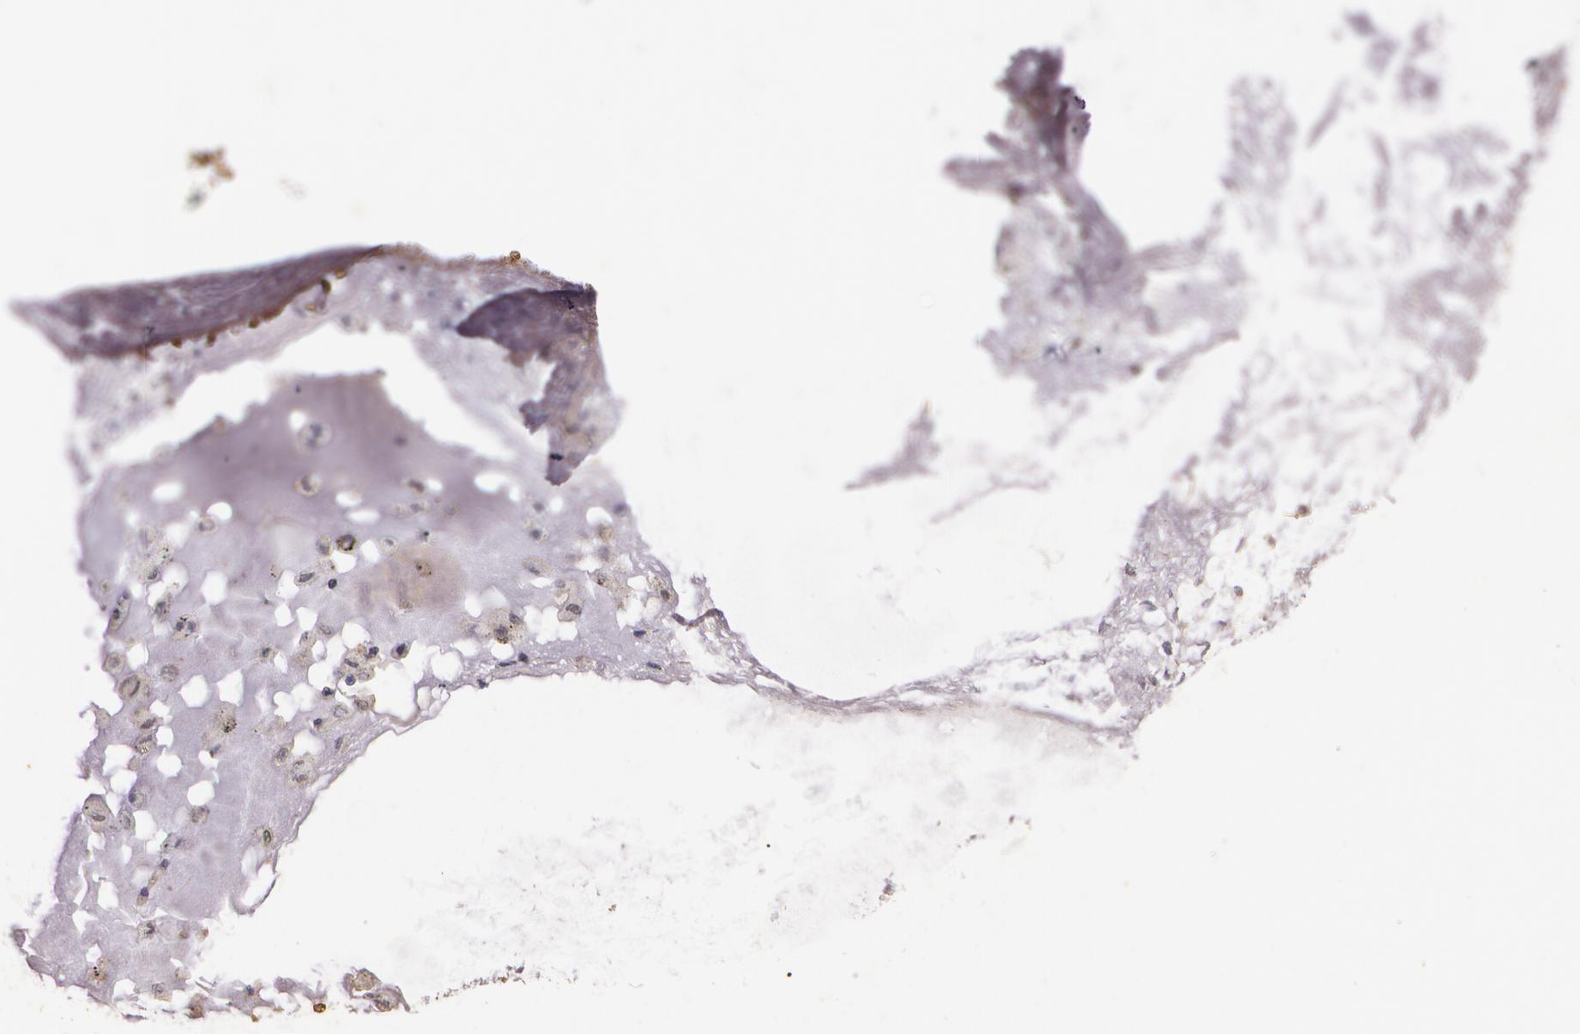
{"staining": {"intensity": "negative", "quantity": "none", "location": "none"}, "tissue": "adipose tissue", "cell_type": "Adipocytes", "image_type": "normal", "snomed": [{"axis": "morphology", "description": "Normal tissue, NOS"}, {"axis": "topography", "description": "Bronchus"}, {"axis": "topography", "description": "Lung"}], "caption": "This is an immunohistochemistry (IHC) micrograph of normal human adipose tissue. There is no staining in adipocytes.", "gene": "SLC2A1", "patient": {"sex": "female", "age": 56}}